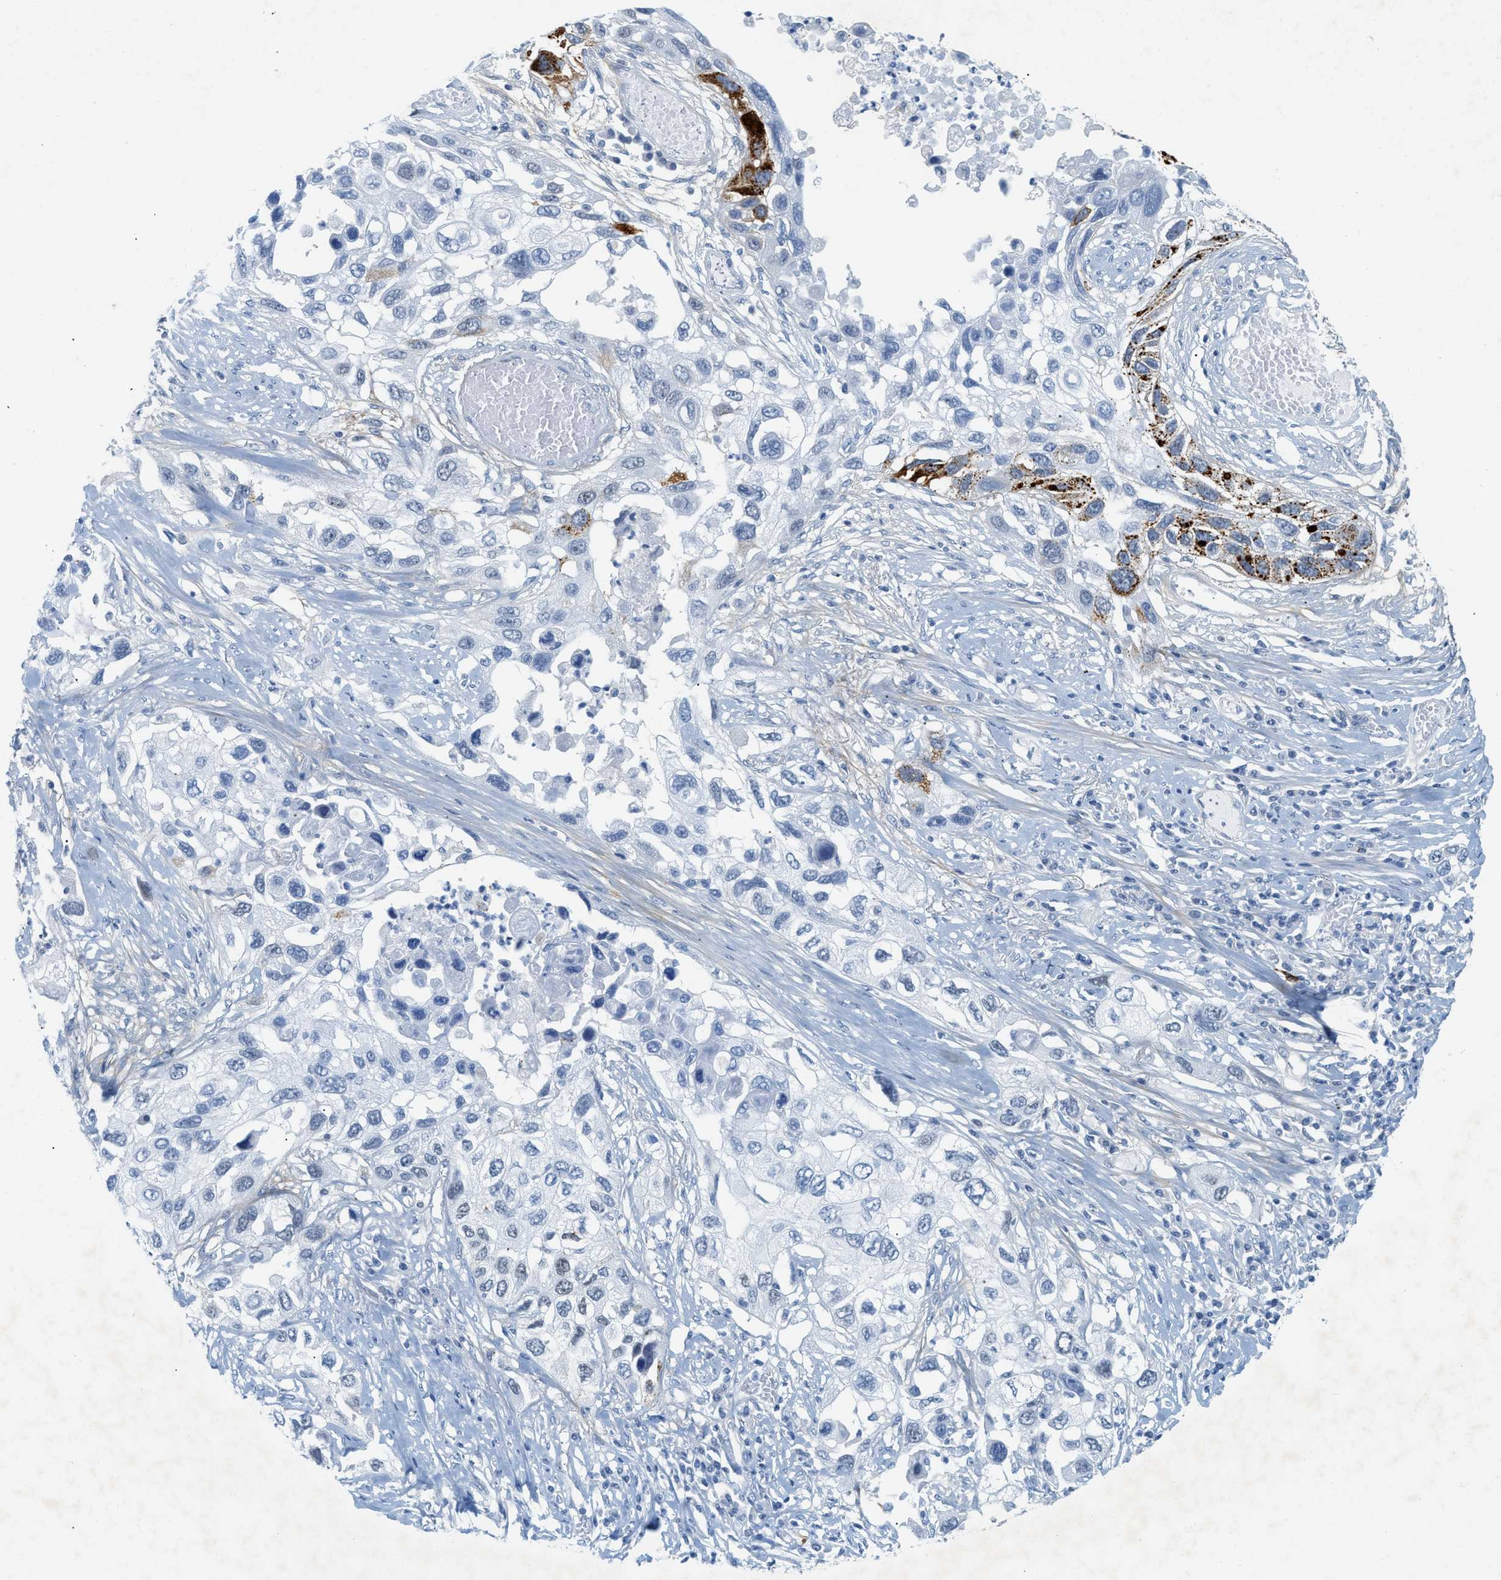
{"staining": {"intensity": "strong", "quantity": "<25%", "location": "cytoplasmic/membranous"}, "tissue": "lung cancer", "cell_type": "Tumor cells", "image_type": "cancer", "snomed": [{"axis": "morphology", "description": "Squamous cell carcinoma, NOS"}, {"axis": "topography", "description": "Lung"}], "caption": "High-magnification brightfield microscopy of lung squamous cell carcinoma stained with DAB (3,3'-diaminobenzidine) (brown) and counterstained with hematoxylin (blue). tumor cells exhibit strong cytoplasmic/membranous positivity is appreciated in approximately<25% of cells.", "gene": "HLTF", "patient": {"sex": "male", "age": 71}}